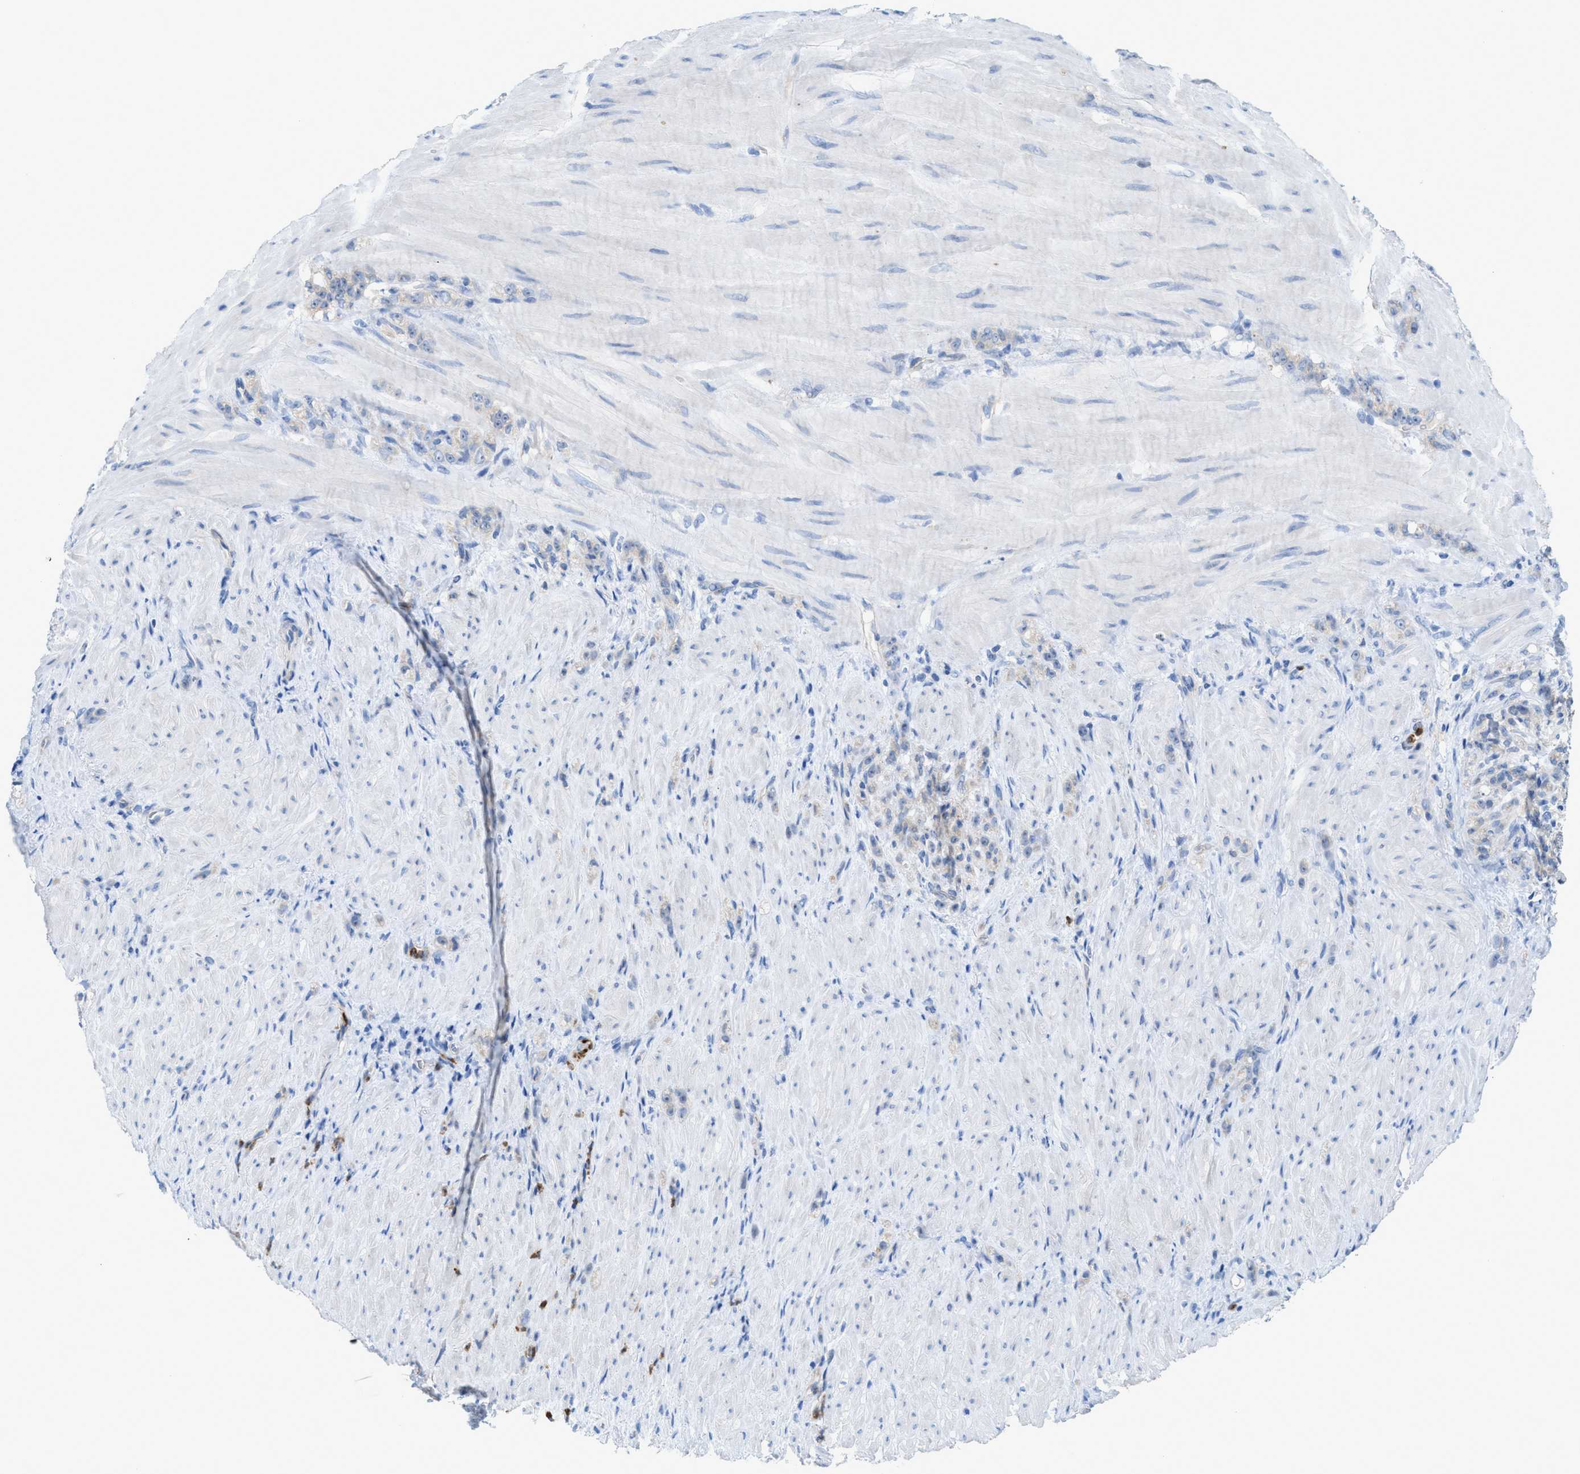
{"staining": {"intensity": "negative", "quantity": "none", "location": "none"}, "tissue": "stomach cancer", "cell_type": "Tumor cells", "image_type": "cancer", "snomed": [{"axis": "morphology", "description": "Normal tissue, NOS"}, {"axis": "morphology", "description": "Adenocarcinoma, NOS"}, {"axis": "topography", "description": "Stomach"}], "caption": "A photomicrograph of stomach cancer (adenocarcinoma) stained for a protein shows no brown staining in tumor cells.", "gene": "CMTM1", "patient": {"sex": "male", "age": 82}}